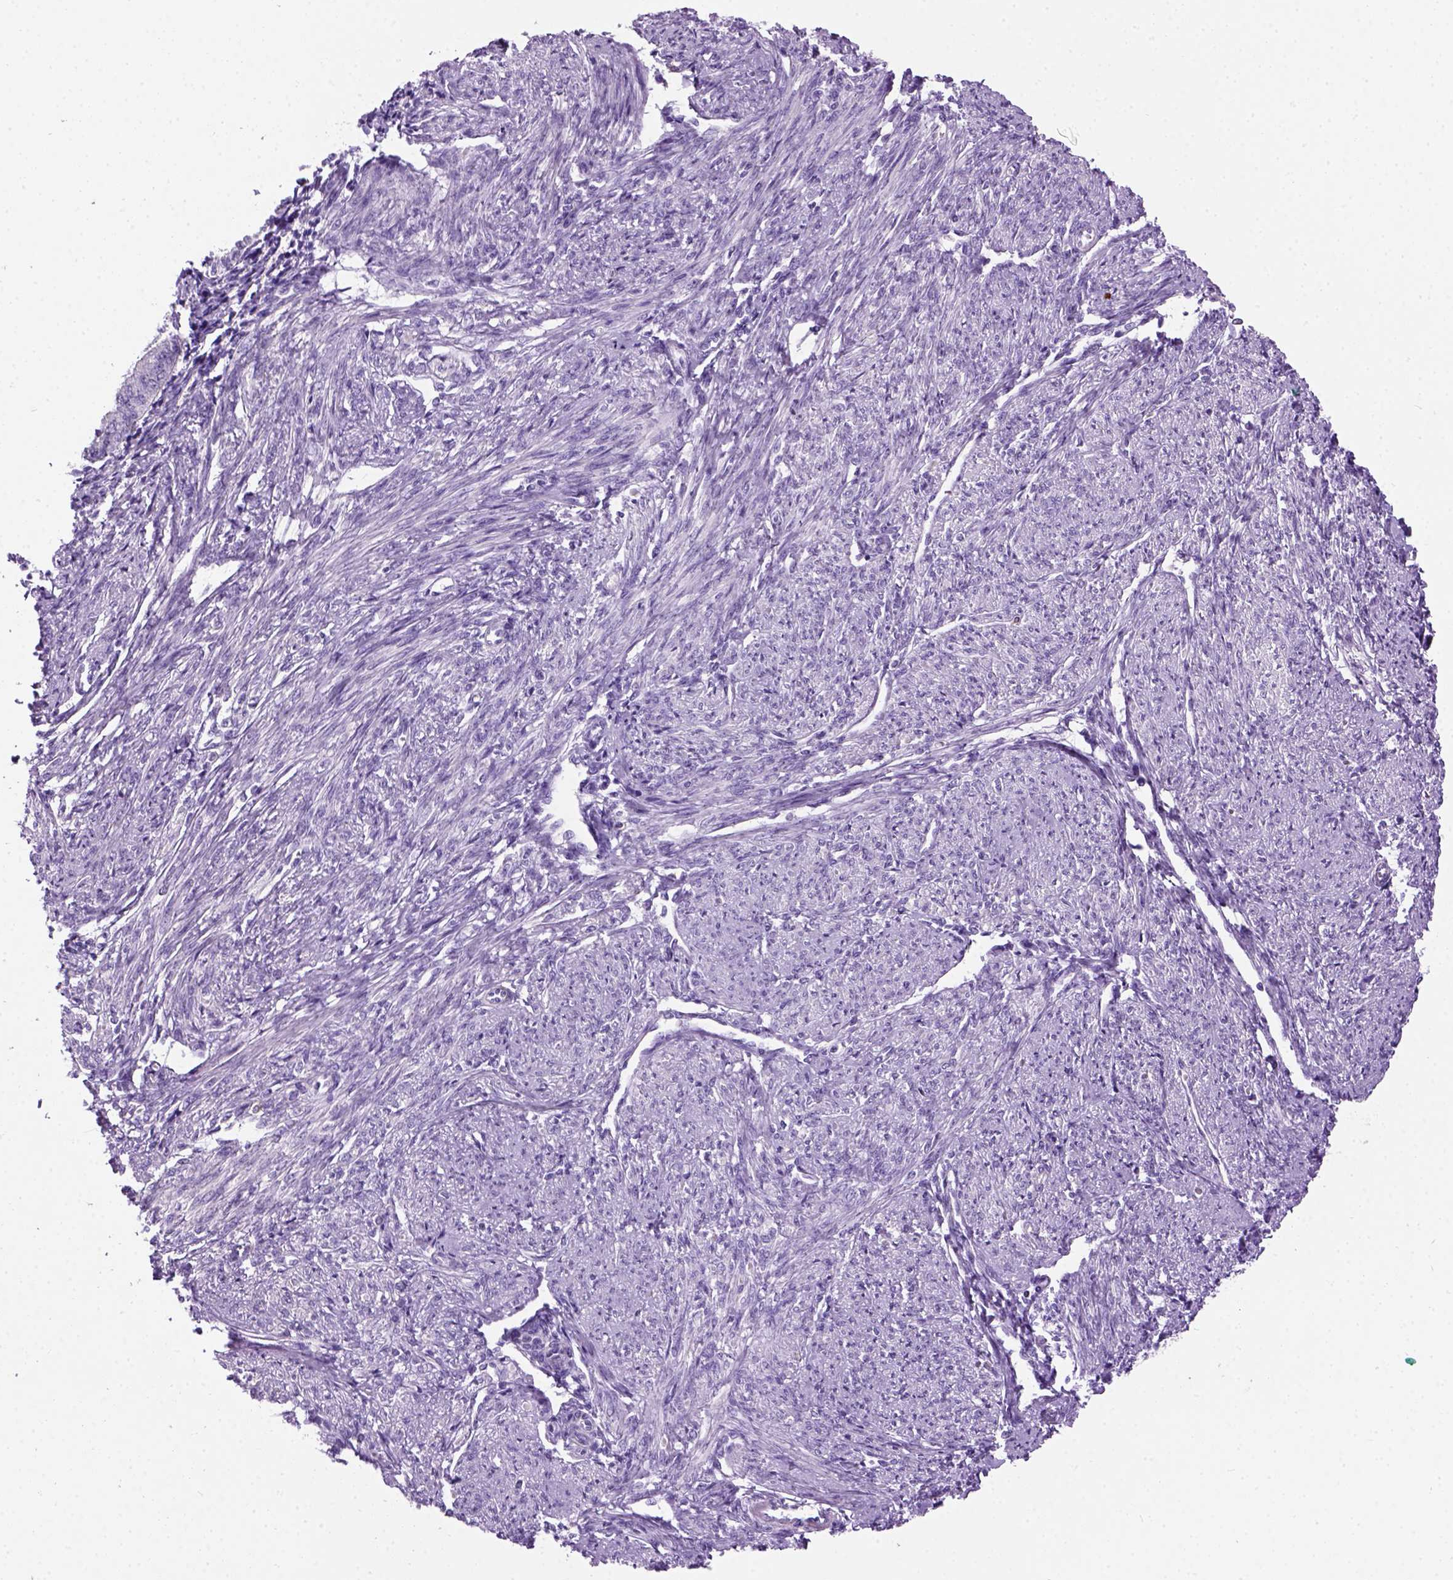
{"staining": {"intensity": "negative", "quantity": "none", "location": "none"}, "tissue": "smooth muscle", "cell_type": "Smooth muscle cells", "image_type": "normal", "snomed": [{"axis": "morphology", "description": "Normal tissue, NOS"}, {"axis": "topography", "description": "Smooth muscle"}], "caption": "Protein analysis of unremarkable smooth muscle exhibits no significant positivity in smooth muscle cells. (DAB (3,3'-diaminobenzidine) IHC with hematoxylin counter stain).", "gene": "GABRB2", "patient": {"sex": "female", "age": 65}}